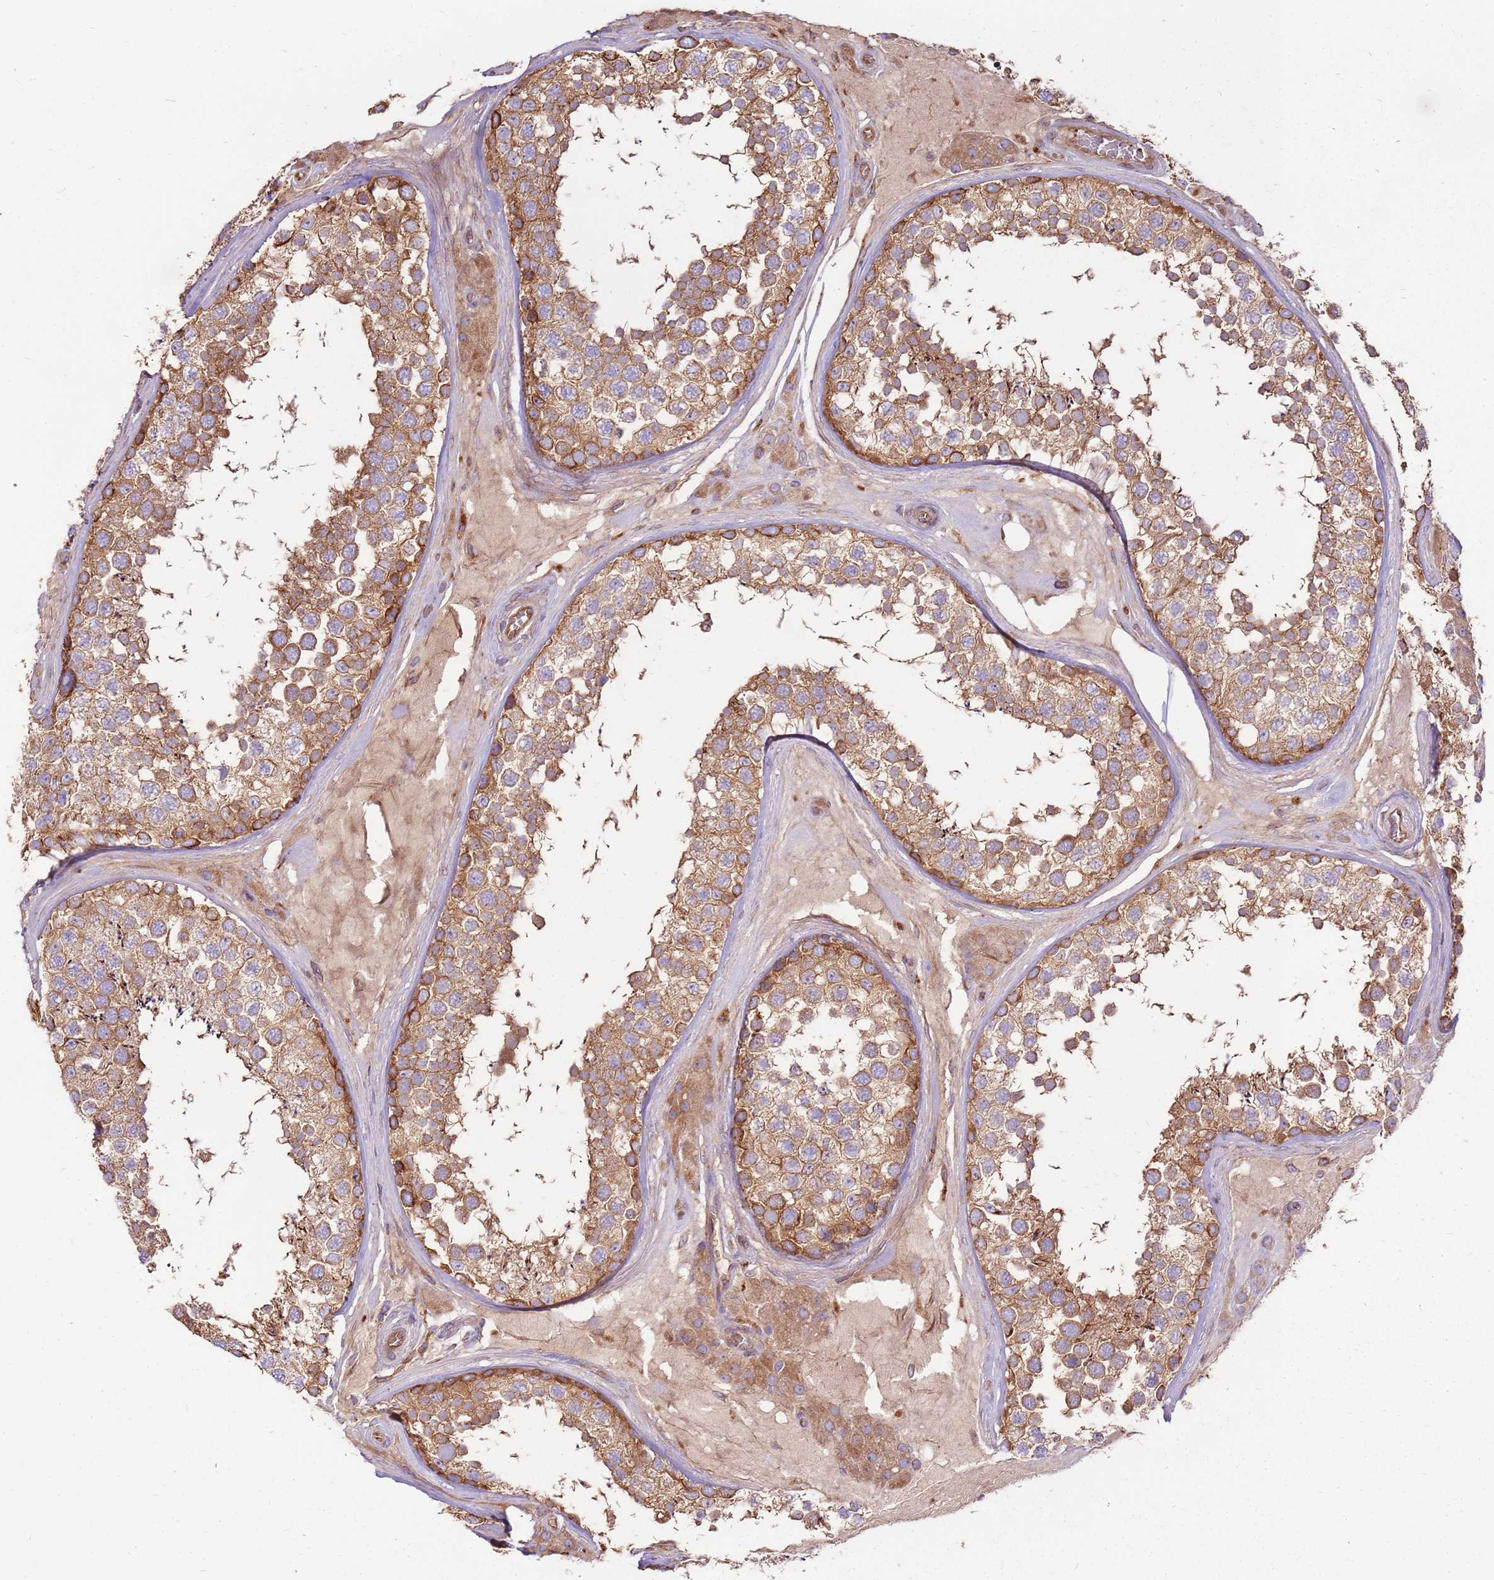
{"staining": {"intensity": "moderate", "quantity": ">75%", "location": "cytoplasmic/membranous"}, "tissue": "testis", "cell_type": "Cells in seminiferous ducts", "image_type": "normal", "snomed": [{"axis": "morphology", "description": "Normal tissue, NOS"}, {"axis": "topography", "description": "Testis"}], "caption": "Benign testis was stained to show a protein in brown. There is medium levels of moderate cytoplasmic/membranous expression in about >75% of cells in seminiferous ducts.", "gene": "EMC1", "patient": {"sex": "male", "age": 46}}